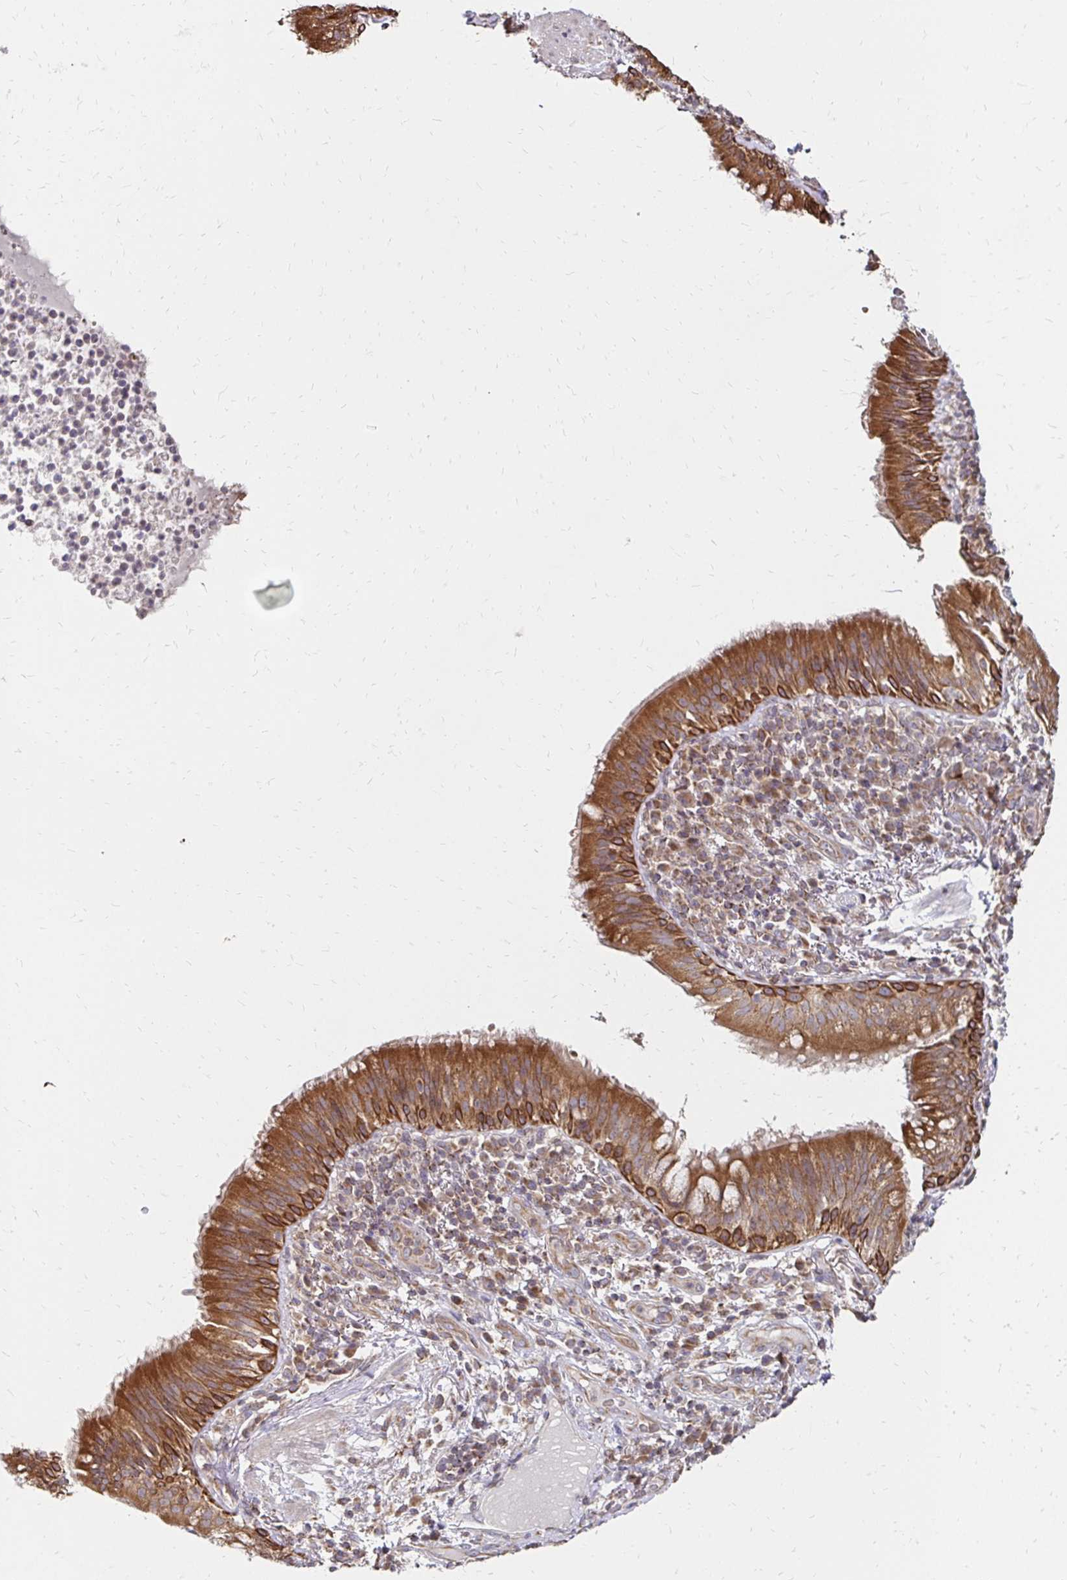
{"staining": {"intensity": "strong", "quantity": ">75%", "location": "cytoplasmic/membranous"}, "tissue": "bronchus", "cell_type": "Respiratory epithelial cells", "image_type": "normal", "snomed": [{"axis": "morphology", "description": "Normal tissue, NOS"}, {"axis": "topography", "description": "Cartilage tissue"}, {"axis": "topography", "description": "Bronchus"}], "caption": "A micrograph of human bronchus stained for a protein reveals strong cytoplasmic/membranous brown staining in respiratory epithelial cells. (Stains: DAB in brown, nuclei in blue, Microscopy: brightfield microscopy at high magnification).", "gene": "ZW10", "patient": {"sex": "male", "age": 56}}